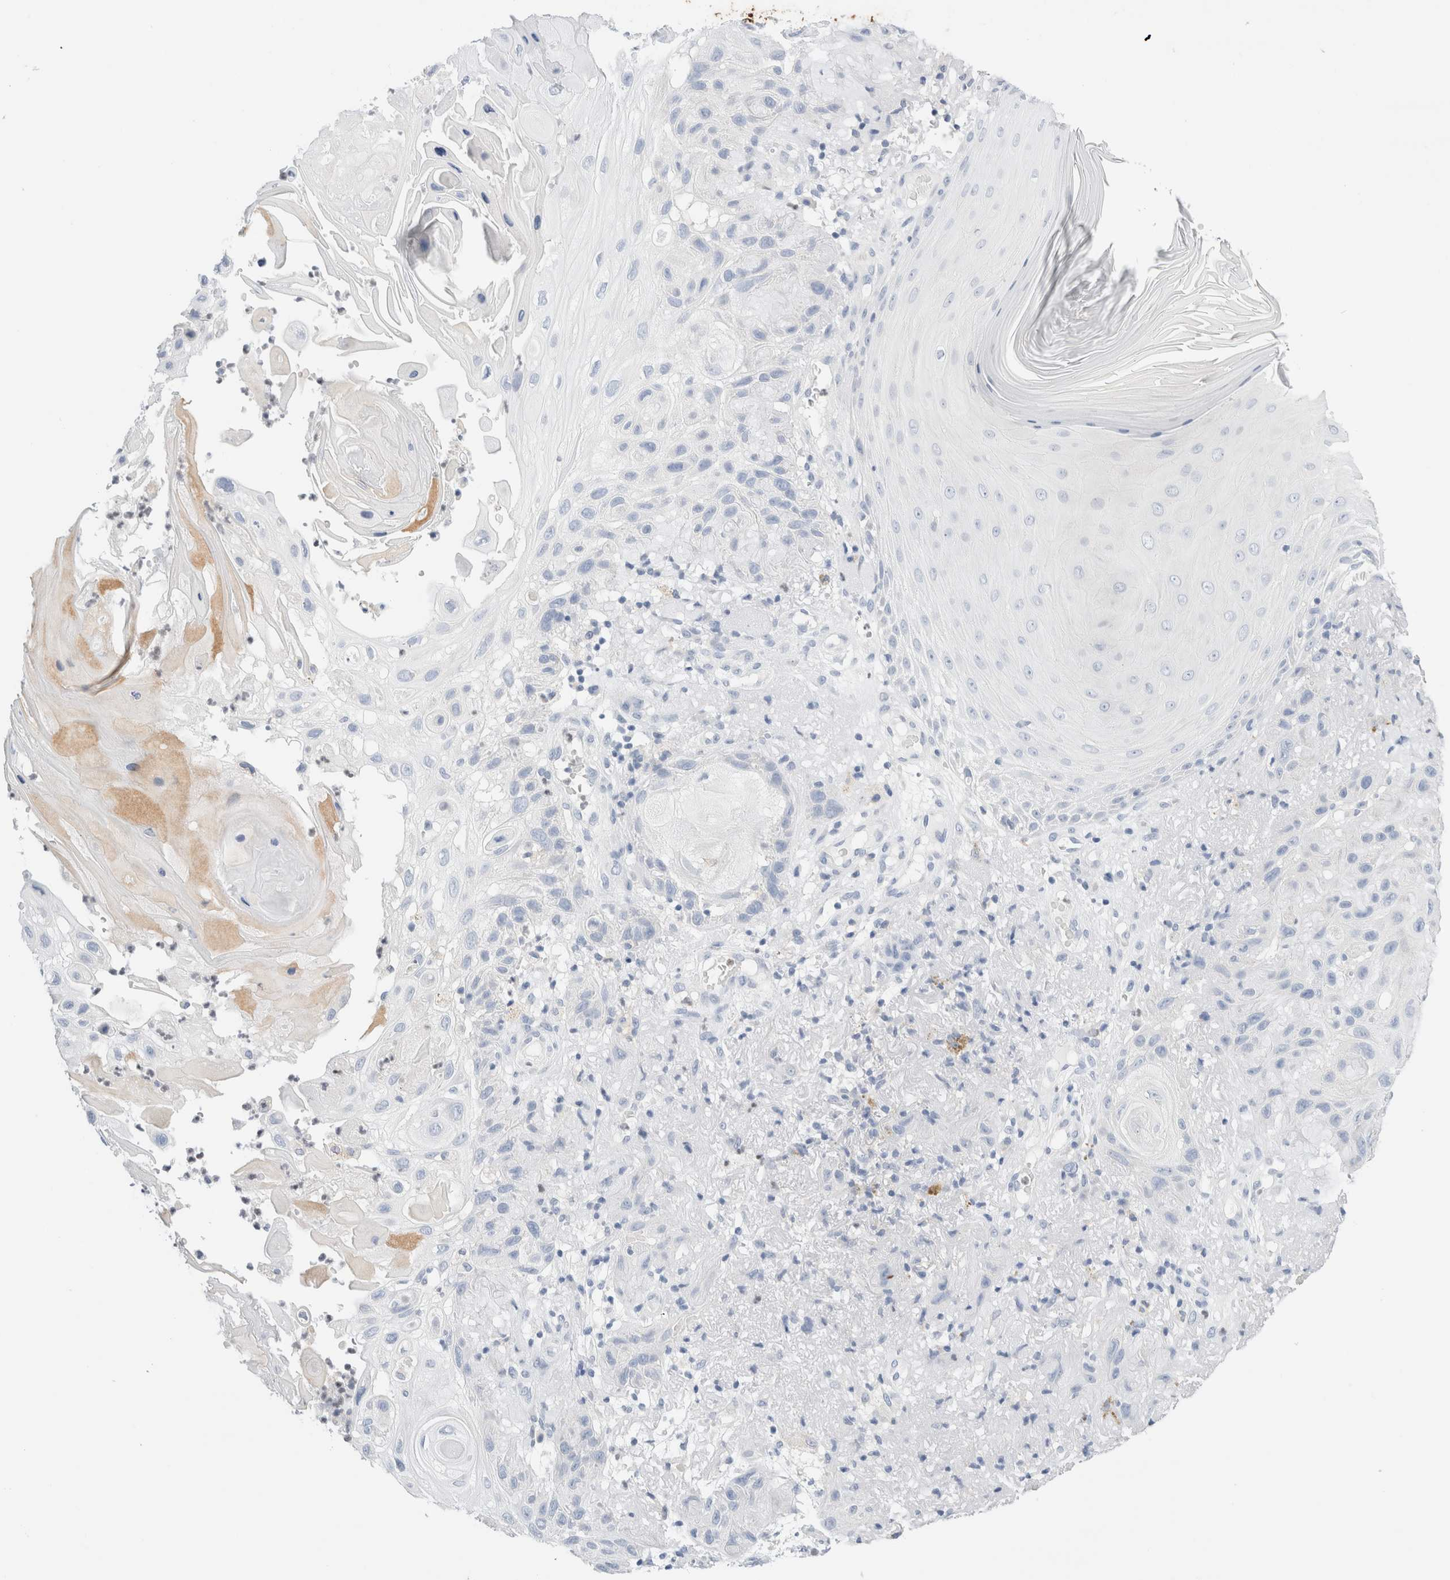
{"staining": {"intensity": "negative", "quantity": "none", "location": "none"}, "tissue": "skin cancer", "cell_type": "Tumor cells", "image_type": "cancer", "snomed": [{"axis": "morphology", "description": "Normal tissue, NOS"}, {"axis": "morphology", "description": "Squamous cell carcinoma, NOS"}, {"axis": "topography", "description": "Skin"}], "caption": "This is an IHC image of human squamous cell carcinoma (skin). There is no expression in tumor cells.", "gene": "ADAM30", "patient": {"sex": "female", "age": 96}}